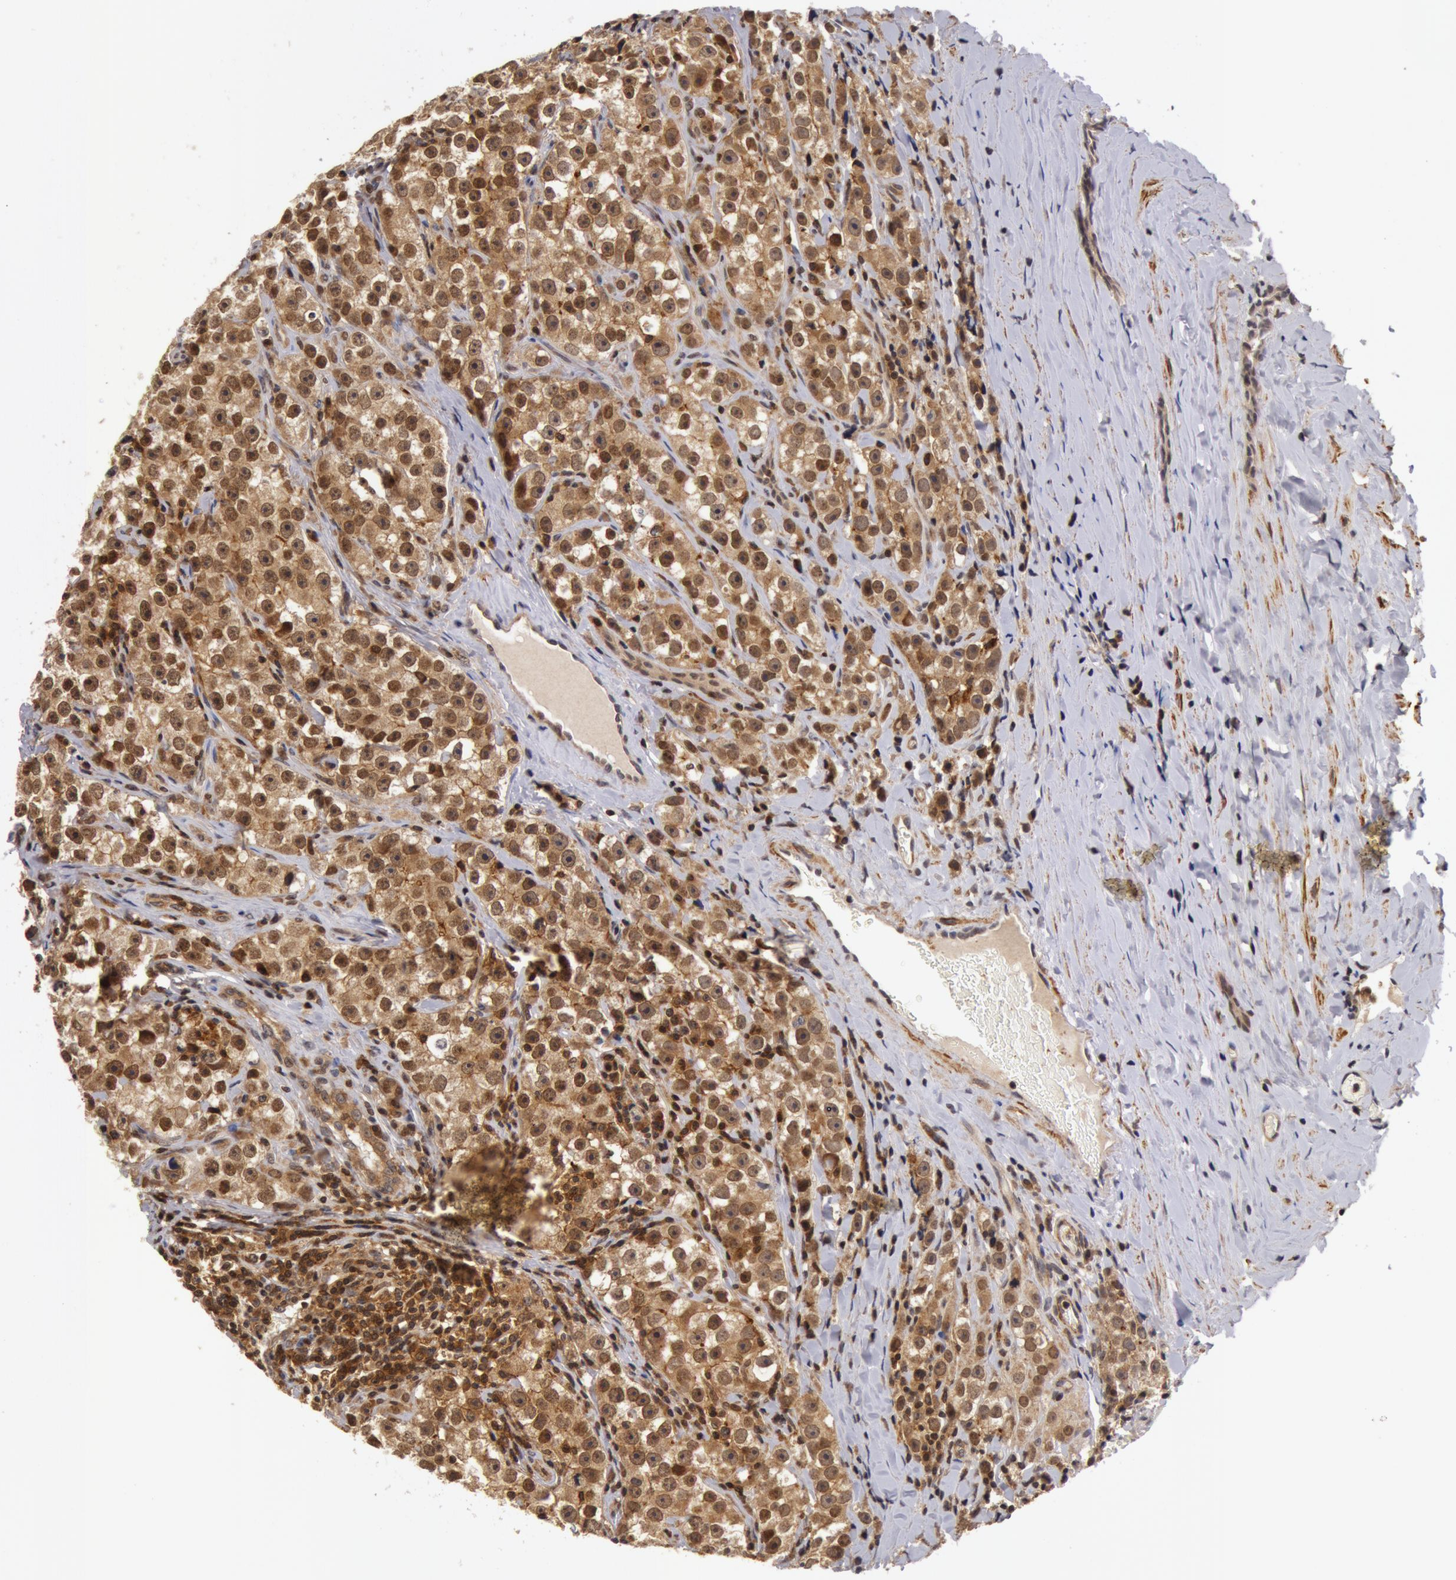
{"staining": {"intensity": "weak", "quantity": ">75%", "location": "cytoplasmic/membranous,nuclear"}, "tissue": "testis cancer", "cell_type": "Tumor cells", "image_type": "cancer", "snomed": [{"axis": "morphology", "description": "Seminoma, NOS"}, {"axis": "topography", "description": "Testis"}], "caption": "IHC photomicrograph of human seminoma (testis) stained for a protein (brown), which reveals low levels of weak cytoplasmic/membranous and nuclear staining in about >75% of tumor cells.", "gene": "ZNF350", "patient": {"sex": "male", "age": 32}}